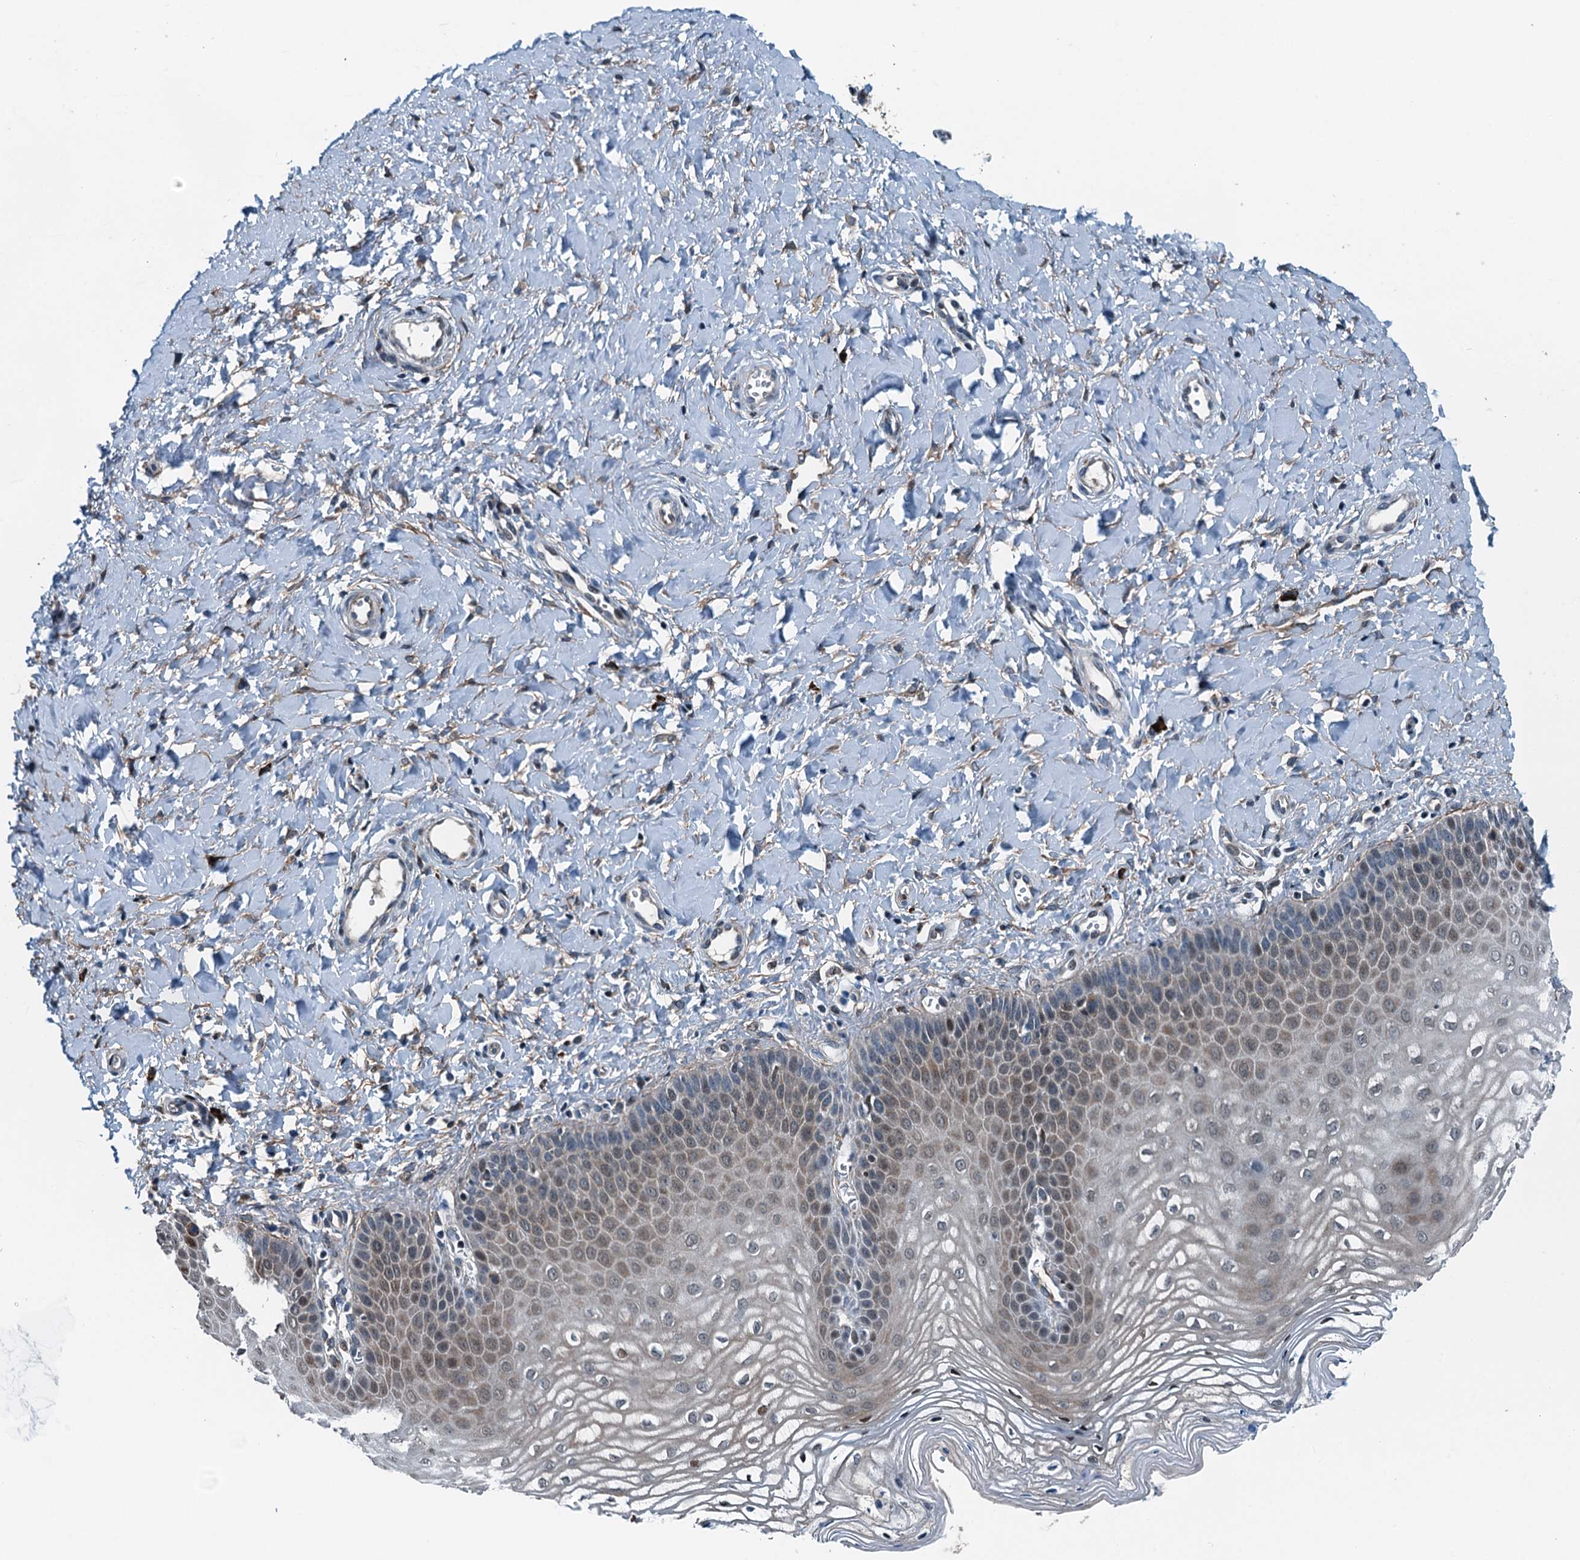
{"staining": {"intensity": "moderate", "quantity": "25%-75%", "location": "nuclear"}, "tissue": "vagina", "cell_type": "Squamous epithelial cells", "image_type": "normal", "snomed": [{"axis": "morphology", "description": "Normal tissue, NOS"}, {"axis": "topography", "description": "Vagina"}, {"axis": "topography", "description": "Cervix"}], "caption": "IHC image of unremarkable human vagina stained for a protein (brown), which reveals medium levels of moderate nuclear expression in about 25%-75% of squamous epithelial cells.", "gene": "TAMALIN", "patient": {"sex": "female", "age": 40}}